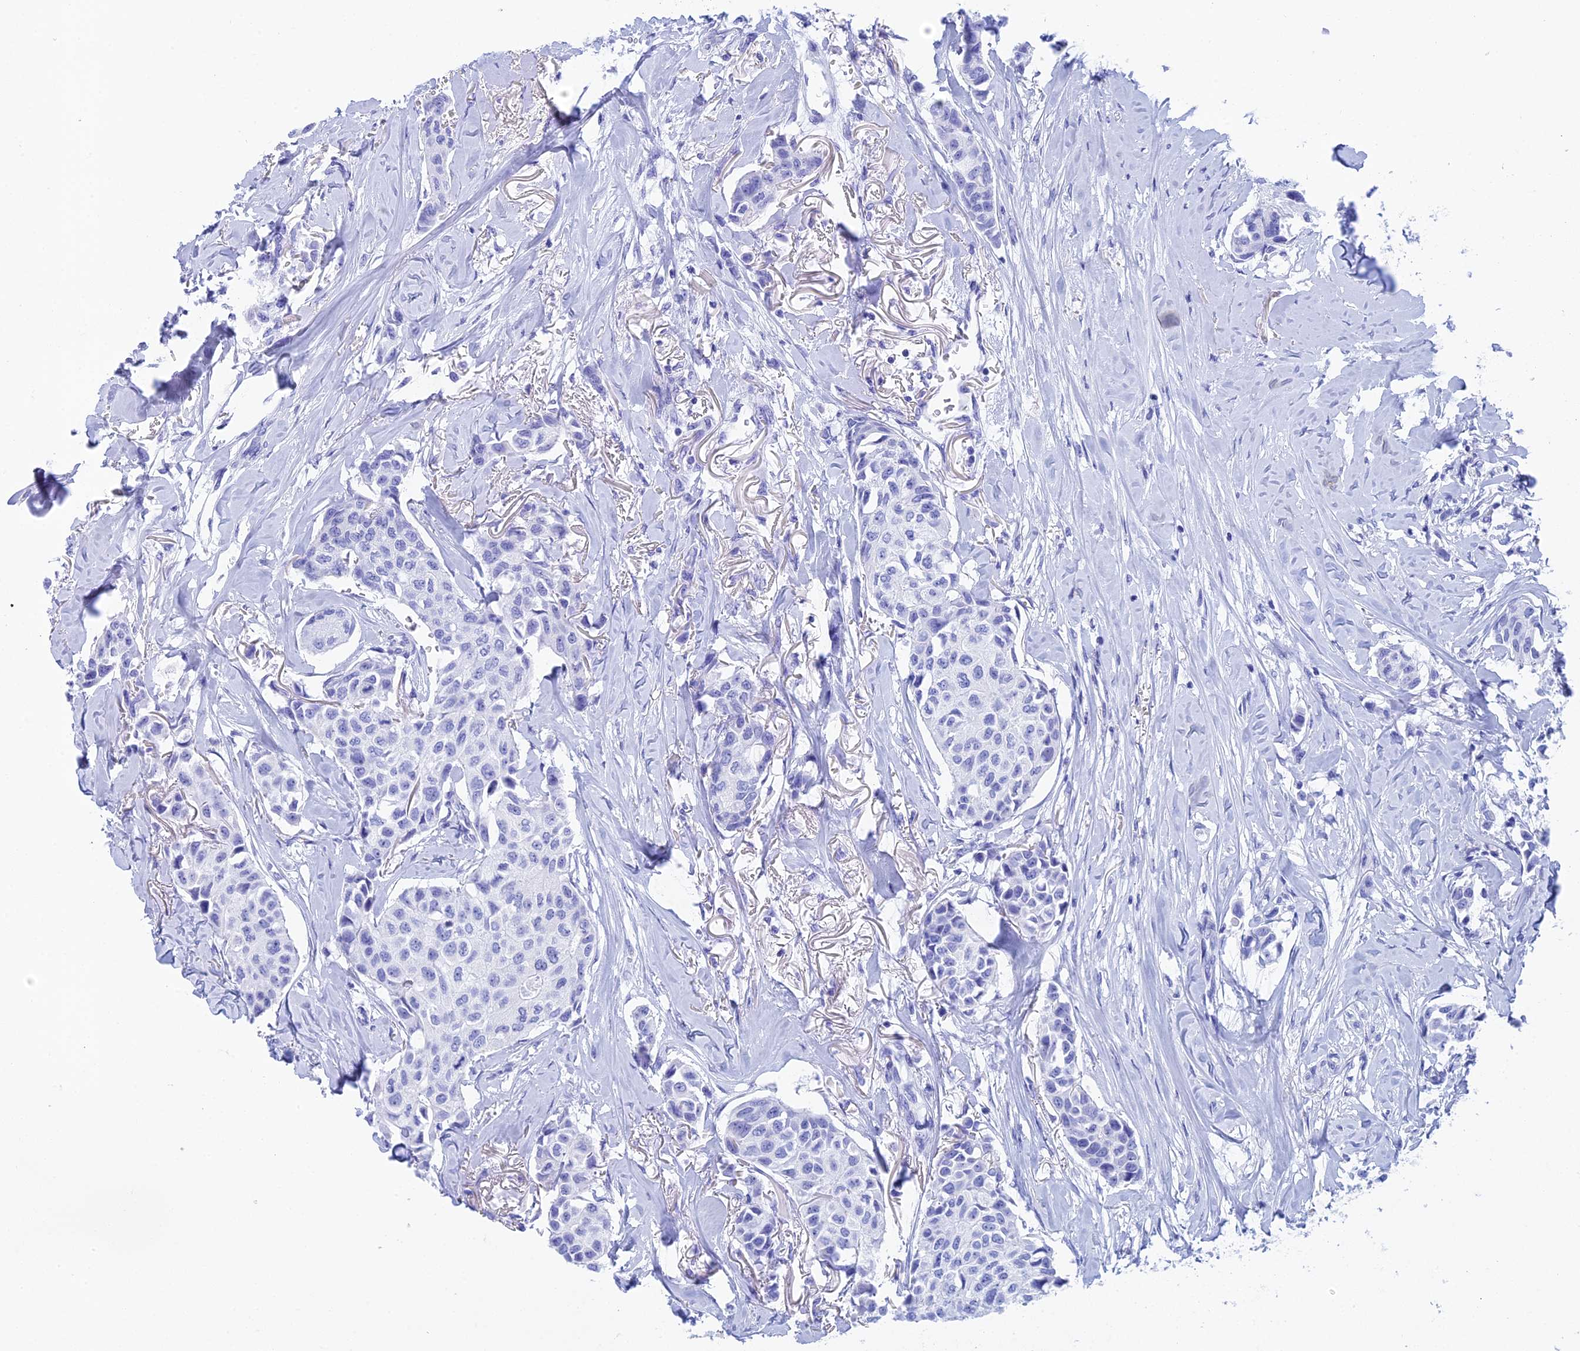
{"staining": {"intensity": "negative", "quantity": "none", "location": "none"}, "tissue": "breast cancer", "cell_type": "Tumor cells", "image_type": "cancer", "snomed": [{"axis": "morphology", "description": "Duct carcinoma"}, {"axis": "topography", "description": "Breast"}], "caption": "High magnification brightfield microscopy of intraductal carcinoma (breast) stained with DAB (brown) and counterstained with hematoxylin (blue): tumor cells show no significant staining.", "gene": "TEX101", "patient": {"sex": "female", "age": 80}}